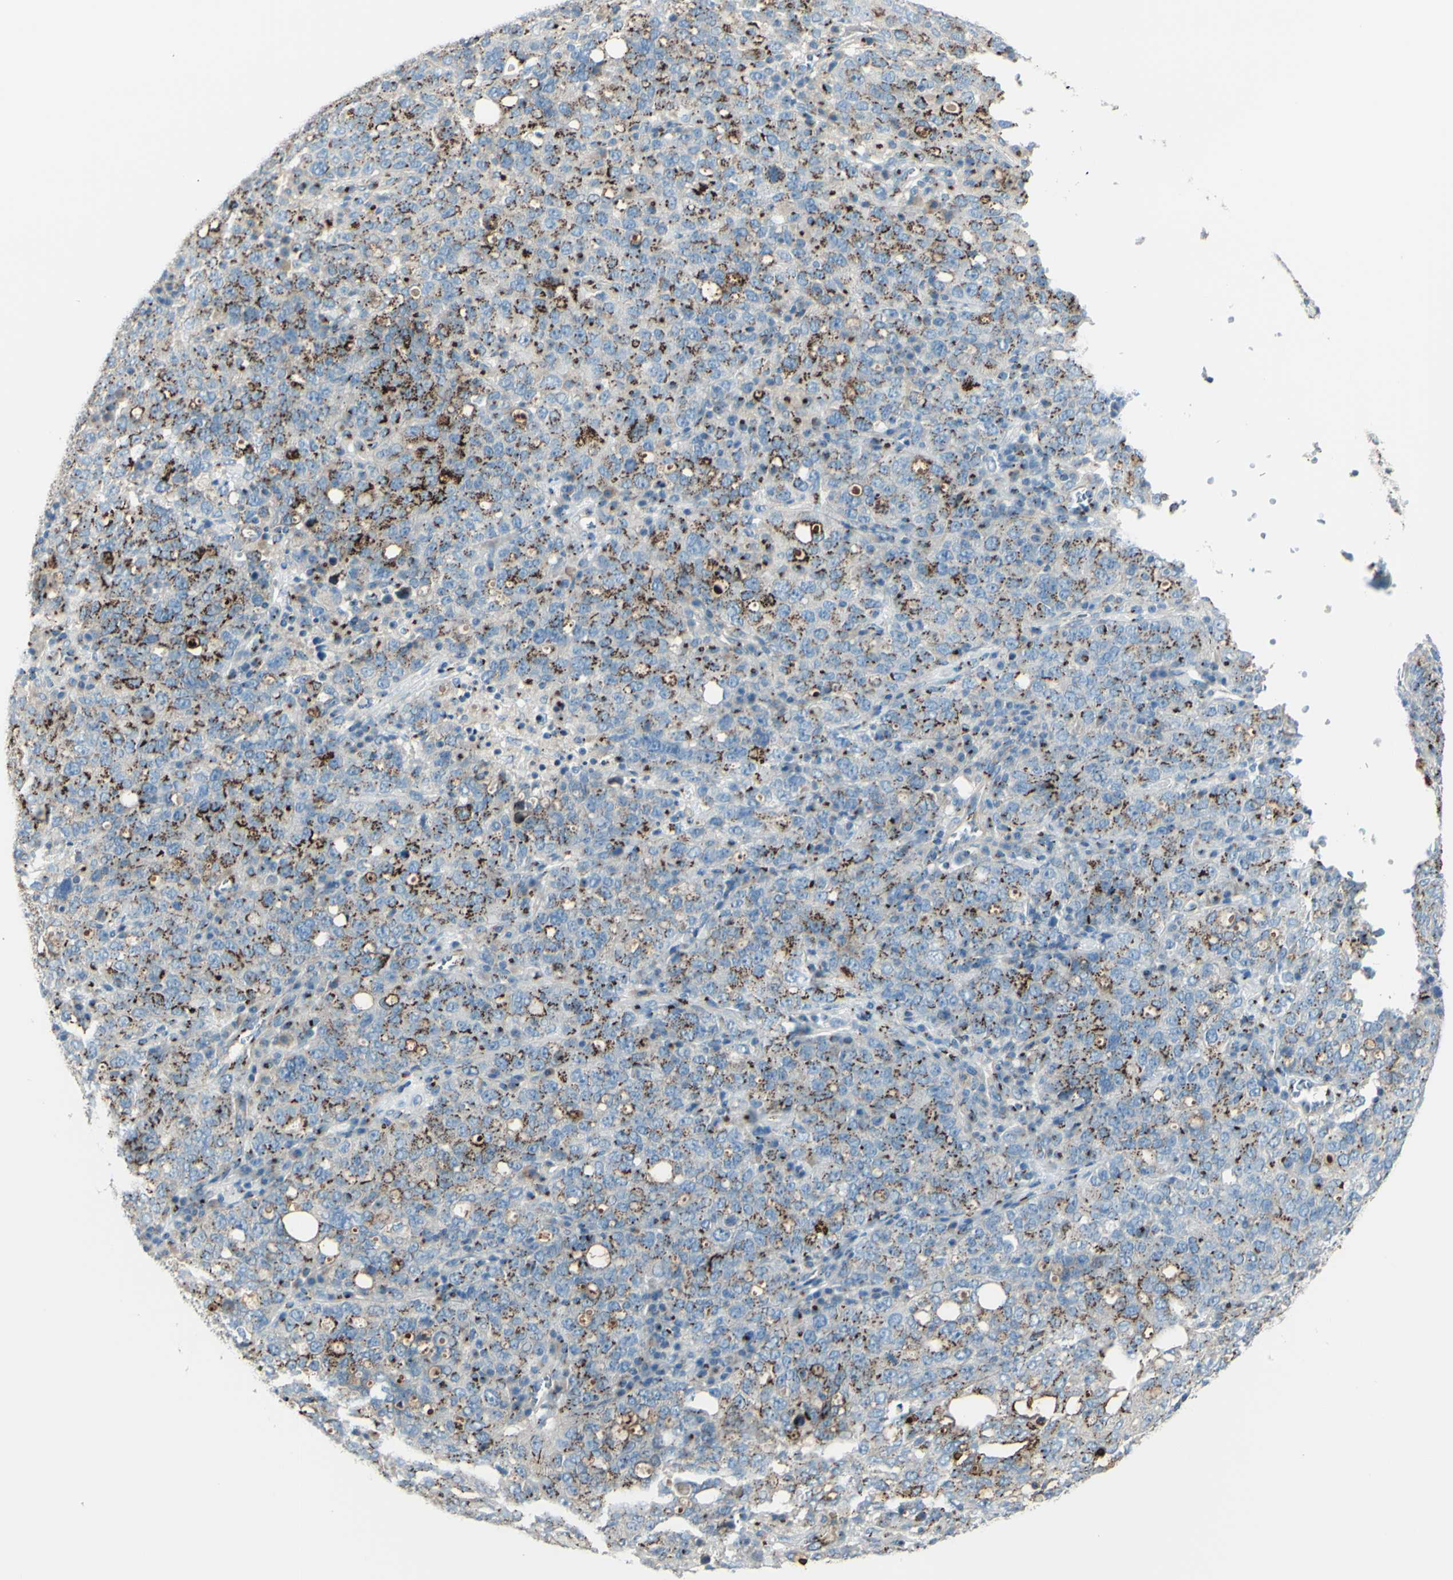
{"staining": {"intensity": "strong", "quantity": ">75%", "location": "cytoplasmic/membranous"}, "tissue": "ovarian cancer", "cell_type": "Tumor cells", "image_type": "cancer", "snomed": [{"axis": "morphology", "description": "Carcinoma, endometroid"}, {"axis": "topography", "description": "Ovary"}], "caption": "Immunohistochemistry (DAB) staining of human ovarian endometroid carcinoma shows strong cytoplasmic/membranous protein expression in approximately >75% of tumor cells.", "gene": "B4GALT1", "patient": {"sex": "female", "age": 62}}